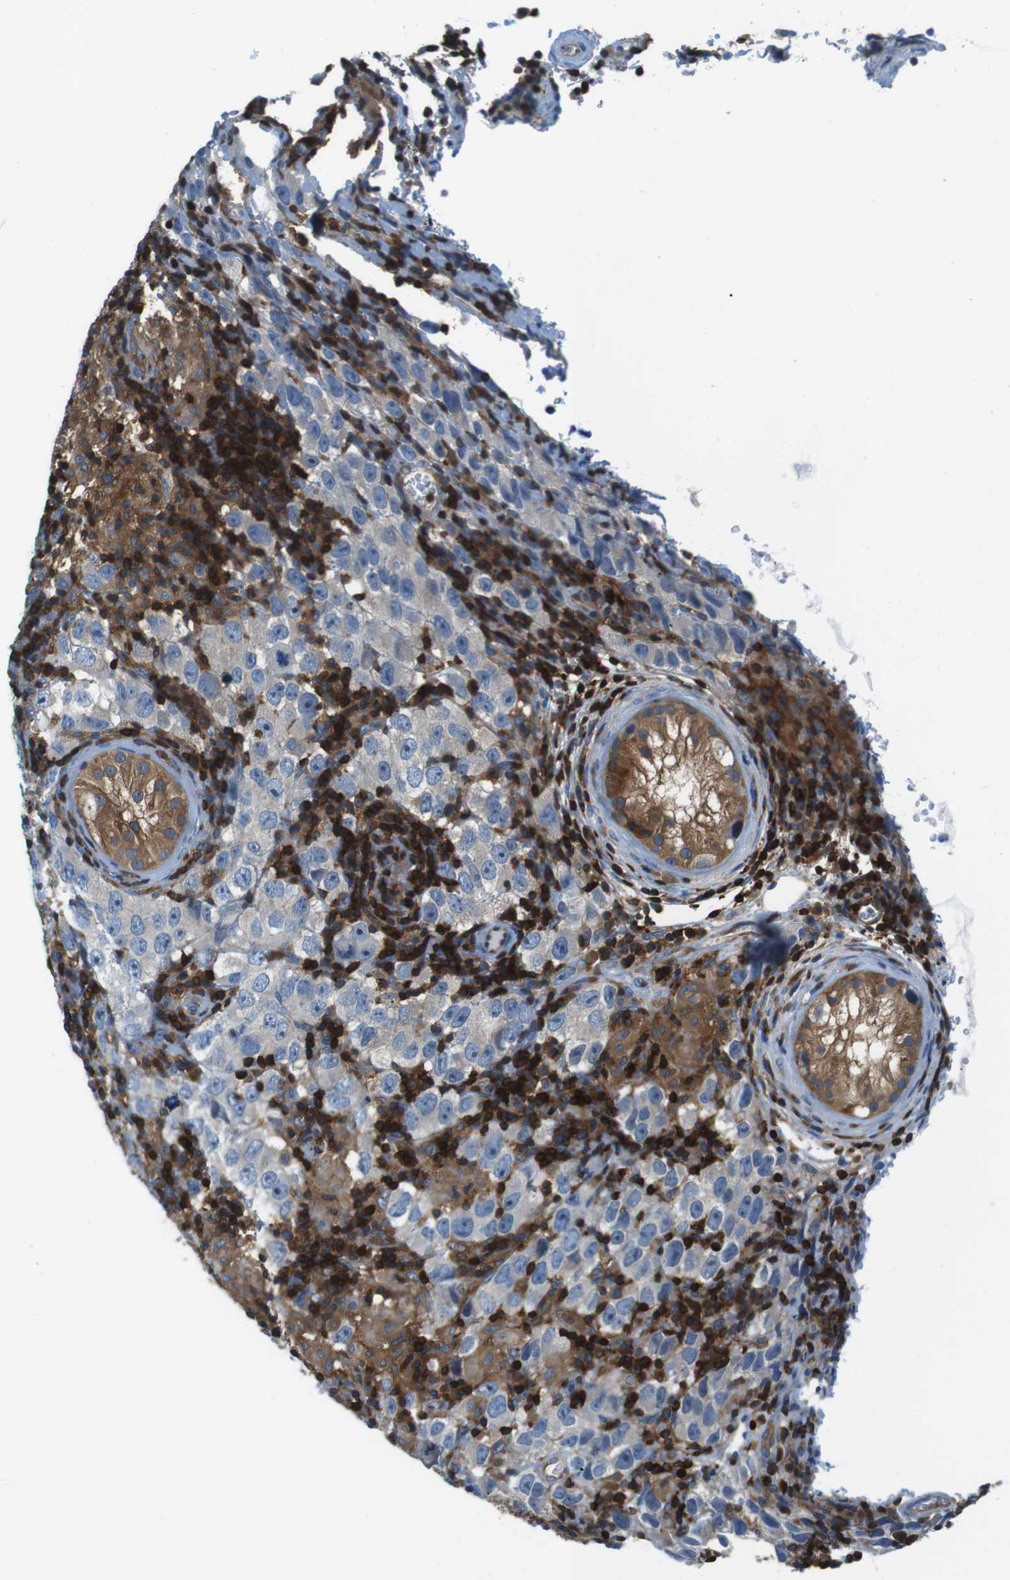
{"staining": {"intensity": "negative", "quantity": "none", "location": "none"}, "tissue": "testis cancer", "cell_type": "Tumor cells", "image_type": "cancer", "snomed": [{"axis": "morphology", "description": "Carcinoma, Embryonal, NOS"}, {"axis": "topography", "description": "Testis"}], "caption": "High magnification brightfield microscopy of testis embryonal carcinoma stained with DAB (3,3'-diaminobenzidine) (brown) and counterstained with hematoxylin (blue): tumor cells show no significant positivity. (Stains: DAB (3,3'-diaminobenzidine) immunohistochemistry with hematoxylin counter stain, Microscopy: brightfield microscopy at high magnification).", "gene": "TES", "patient": {"sex": "male", "age": 21}}